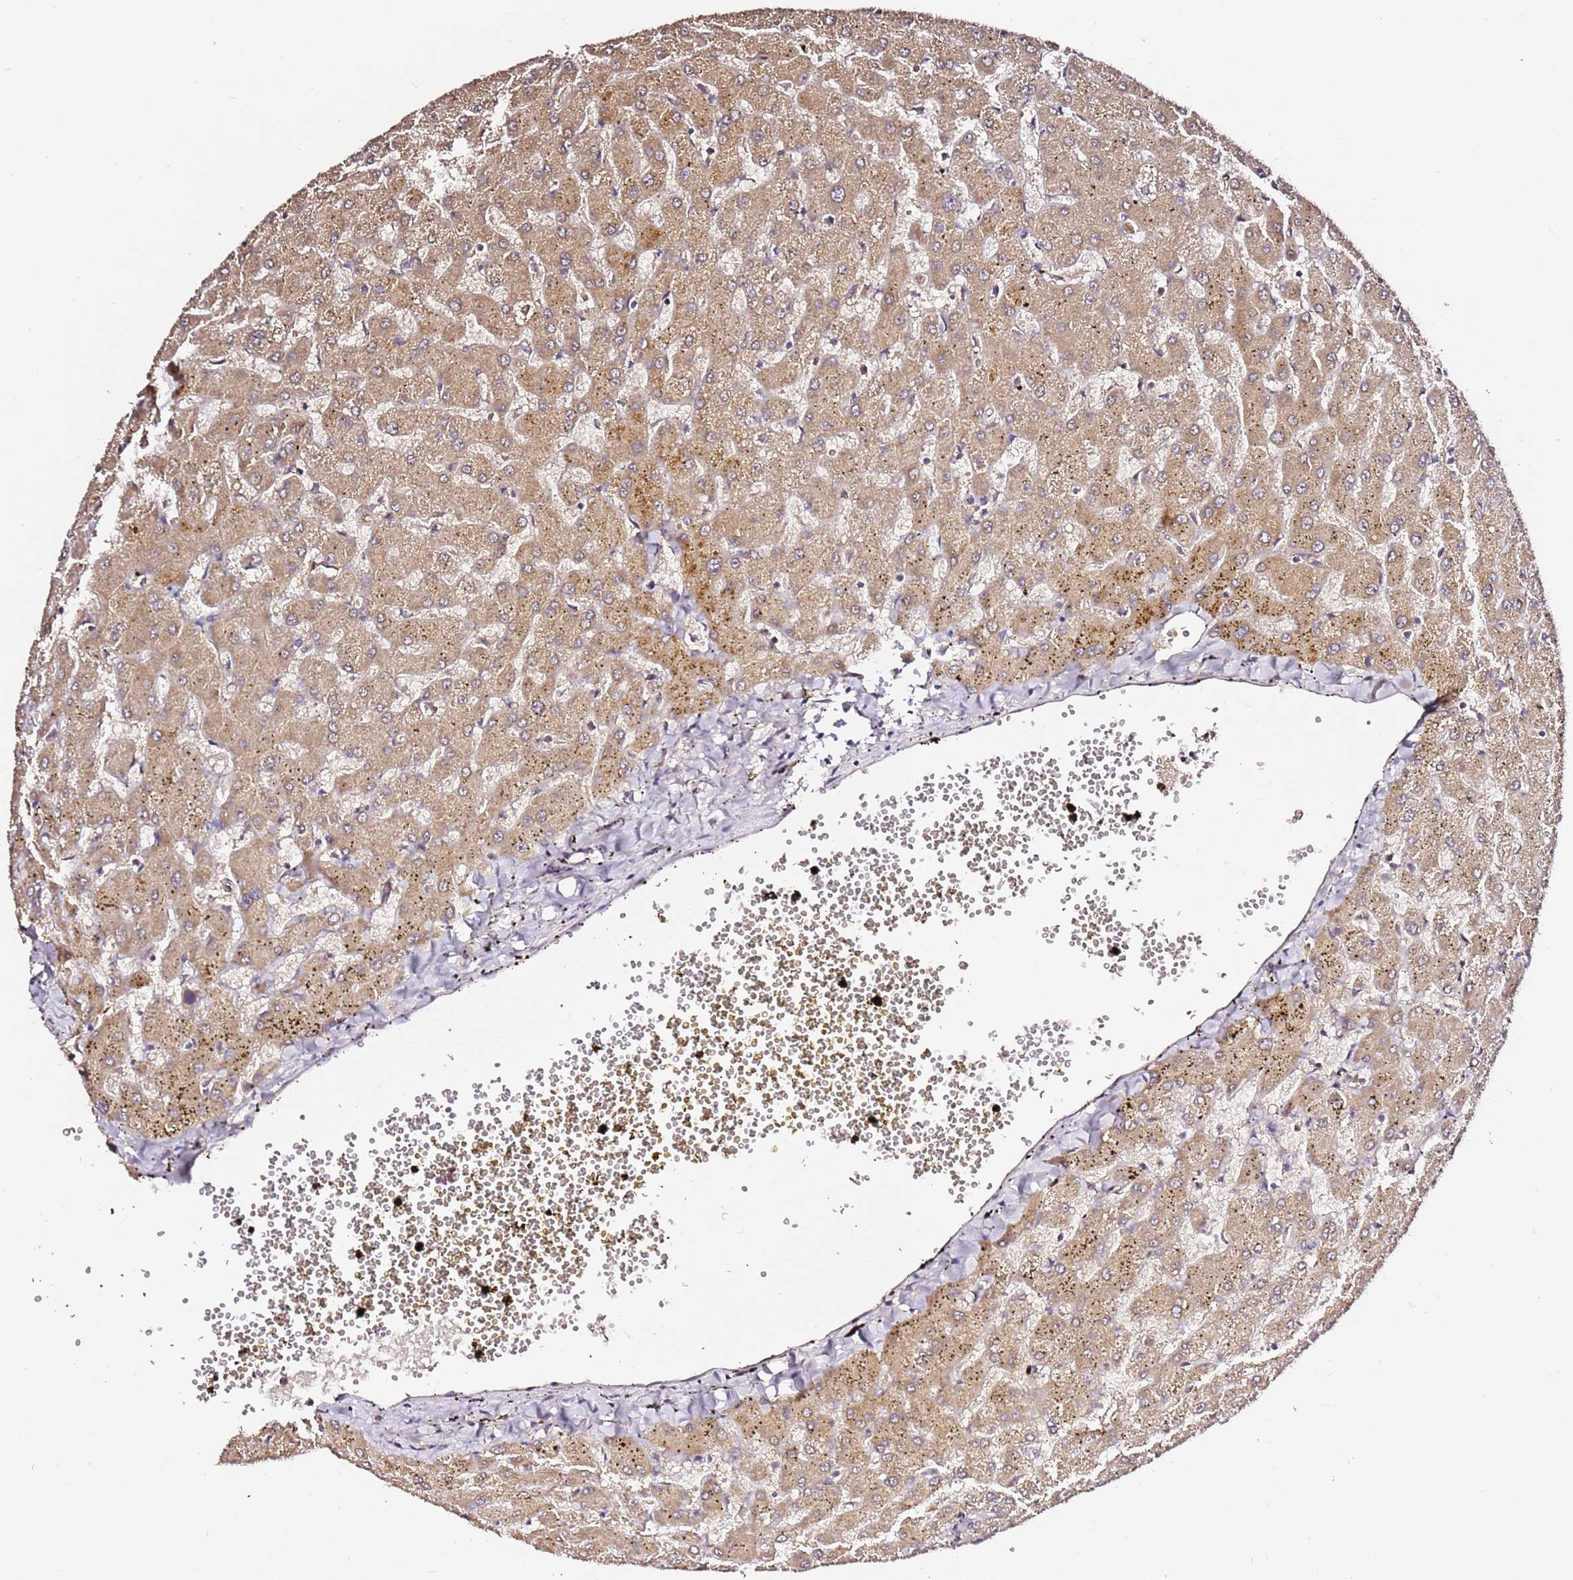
{"staining": {"intensity": "negative", "quantity": "none", "location": "none"}, "tissue": "liver", "cell_type": "Cholangiocytes", "image_type": "normal", "snomed": [{"axis": "morphology", "description": "Normal tissue, NOS"}, {"axis": "topography", "description": "Liver"}], "caption": "This micrograph is of benign liver stained with IHC to label a protein in brown with the nuclei are counter-stained blue. There is no positivity in cholangiocytes. The staining is performed using DAB brown chromogen with nuclei counter-stained in using hematoxylin.", "gene": "C6orf136", "patient": {"sex": "female", "age": 63}}